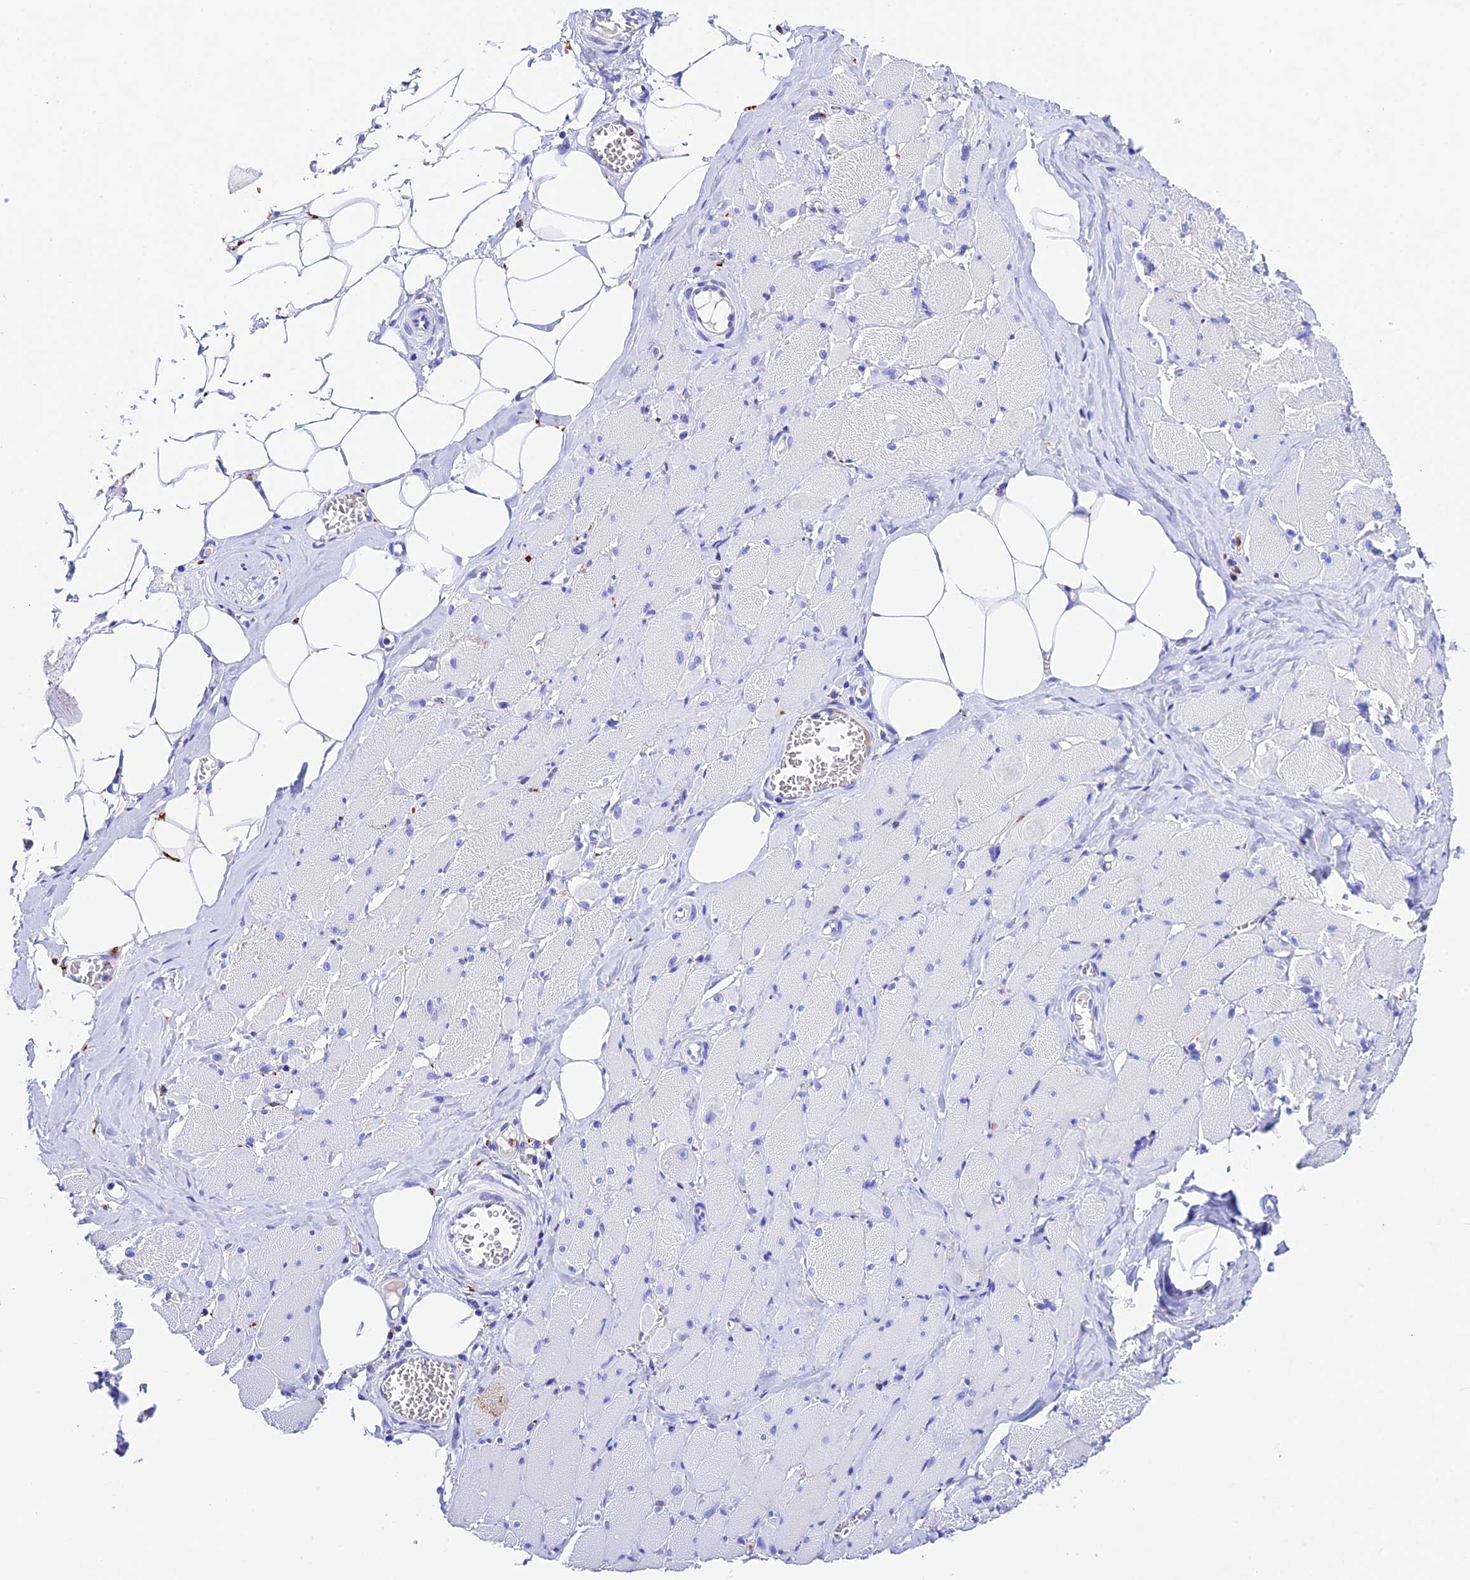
{"staining": {"intensity": "negative", "quantity": "none", "location": "none"}, "tissue": "skeletal muscle", "cell_type": "Myocytes", "image_type": "normal", "snomed": [{"axis": "morphology", "description": "Normal tissue, NOS"}, {"axis": "morphology", "description": "Basal cell carcinoma"}, {"axis": "topography", "description": "Skeletal muscle"}], "caption": "Benign skeletal muscle was stained to show a protein in brown. There is no significant staining in myocytes.", "gene": "PSG11", "patient": {"sex": "female", "age": 64}}